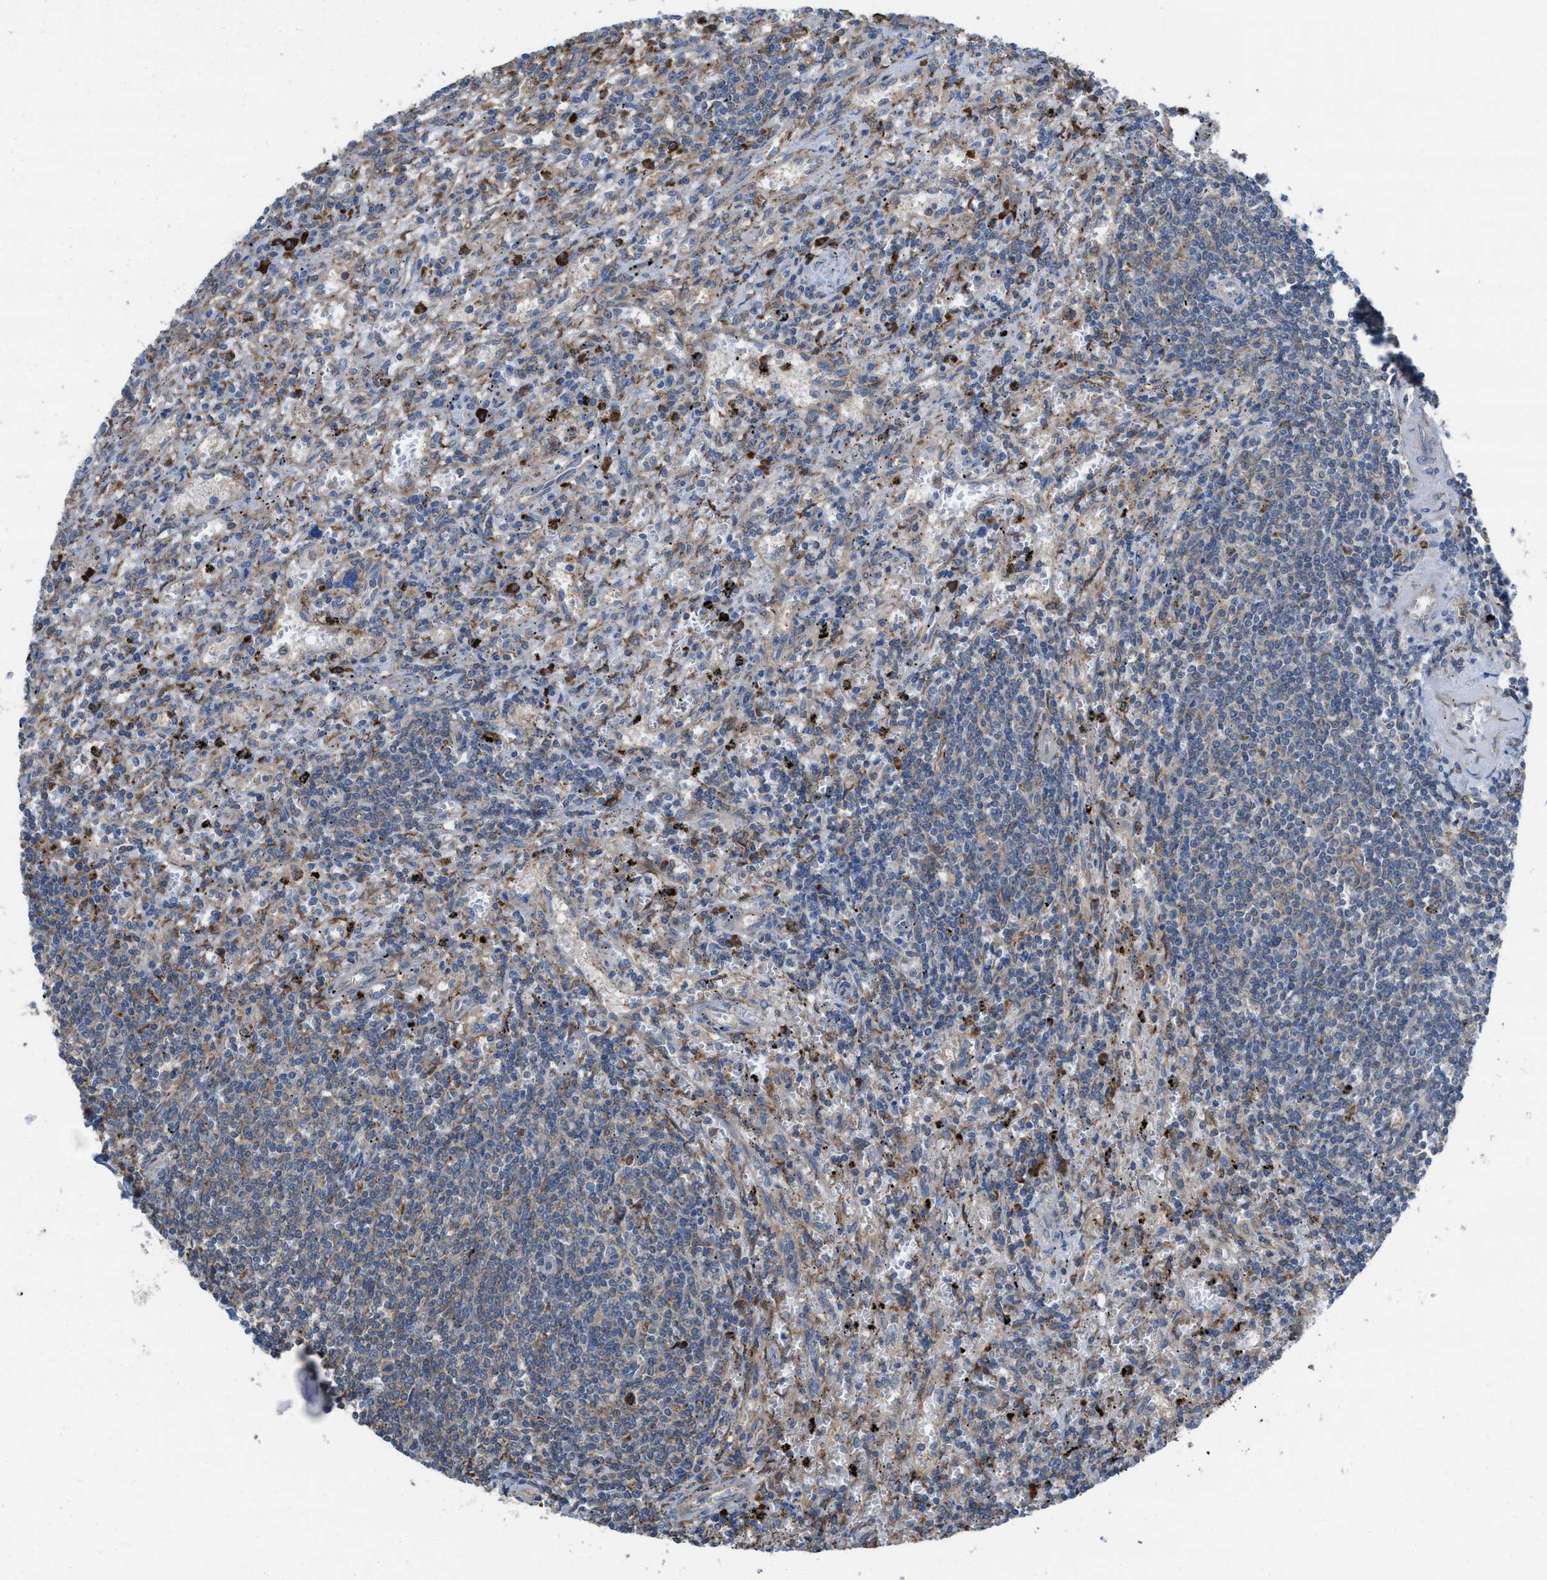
{"staining": {"intensity": "weak", "quantity": "<25%", "location": "cytoplasmic/membranous"}, "tissue": "lymphoma", "cell_type": "Tumor cells", "image_type": "cancer", "snomed": [{"axis": "morphology", "description": "Malignant lymphoma, non-Hodgkin's type, Low grade"}, {"axis": "topography", "description": "Spleen"}], "caption": "Immunohistochemistry (IHC) photomicrograph of neoplastic tissue: lymphoma stained with DAB (3,3'-diaminobenzidine) demonstrates no significant protein expression in tumor cells.", "gene": "PLAA", "patient": {"sex": "male", "age": 76}}